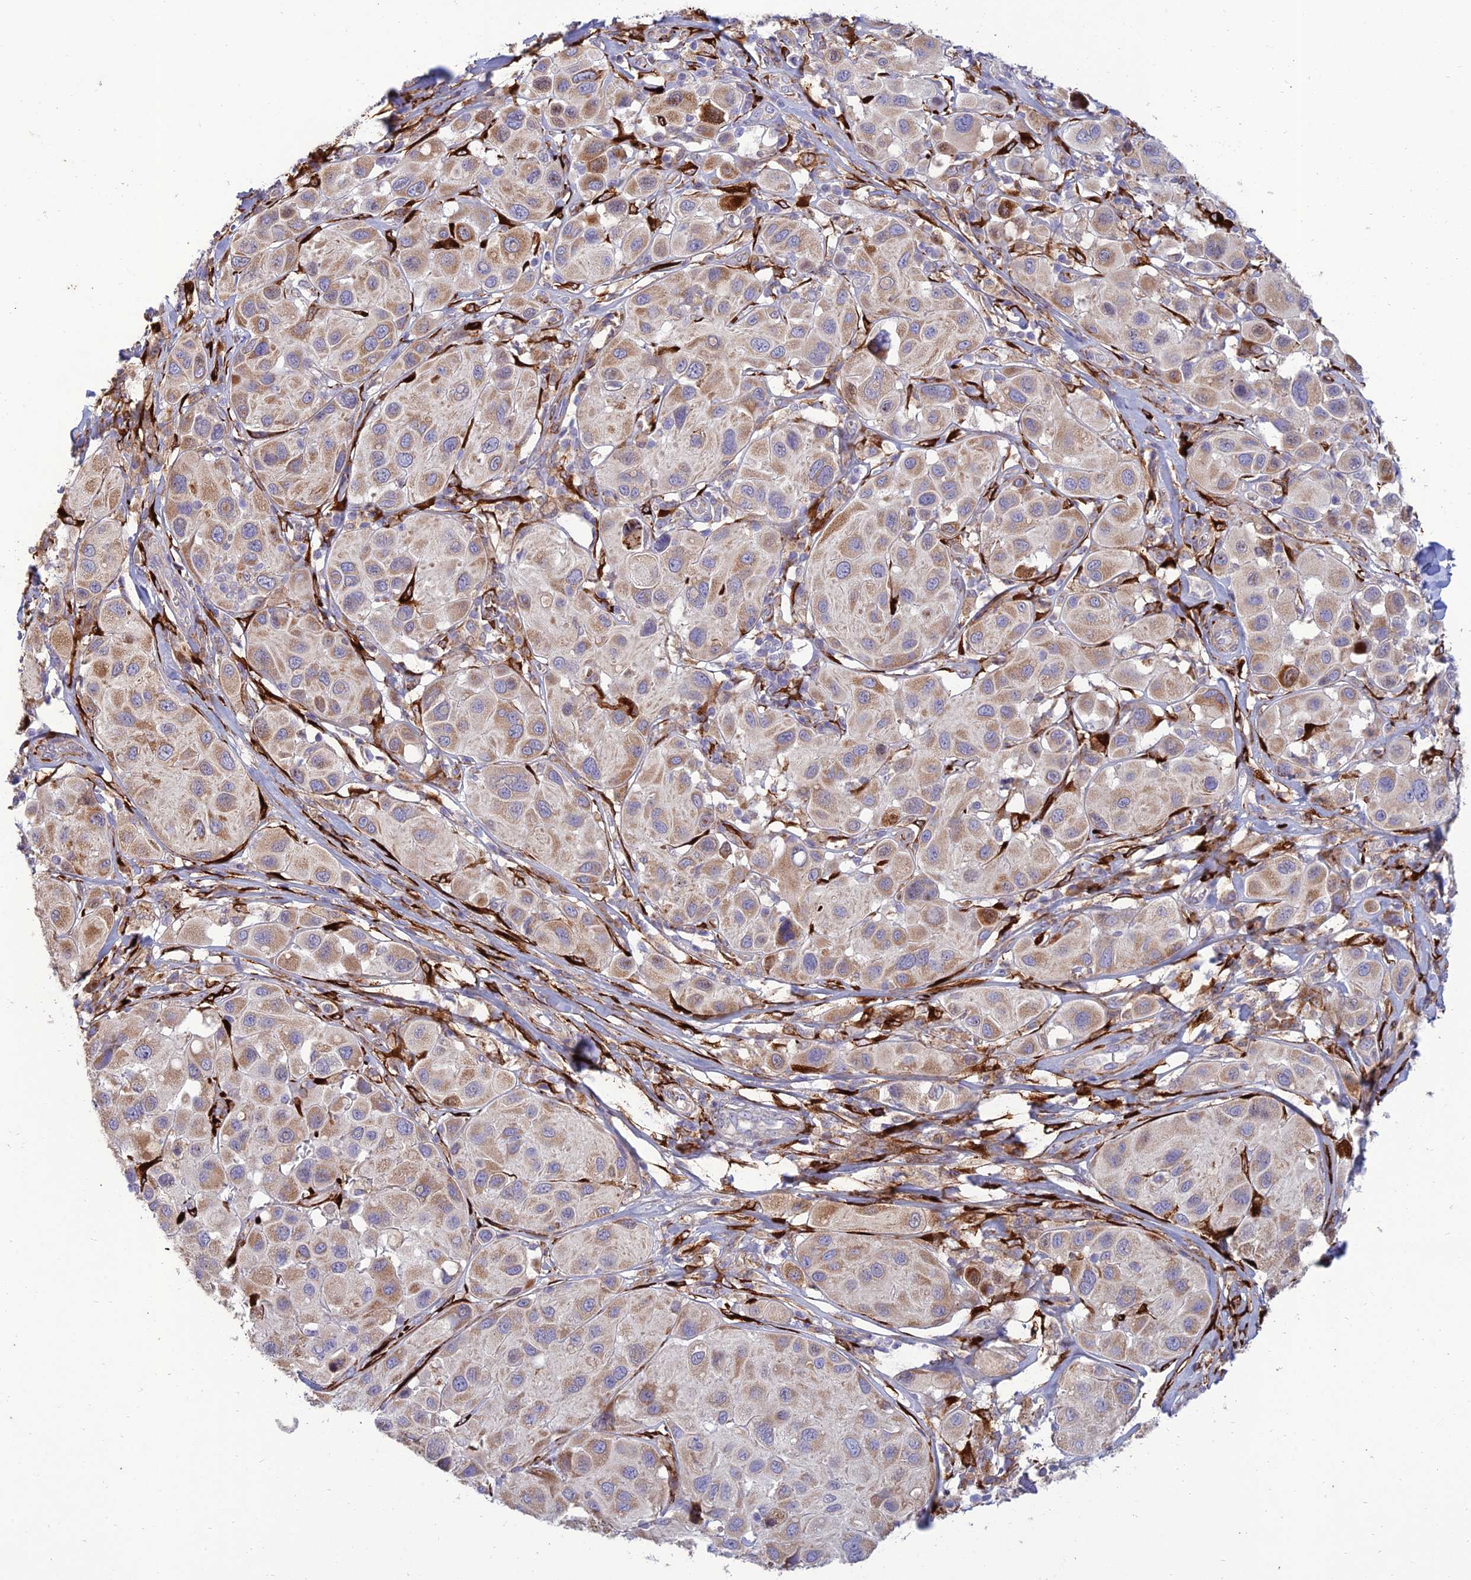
{"staining": {"intensity": "moderate", "quantity": "25%-75%", "location": "cytoplasmic/membranous"}, "tissue": "melanoma", "cell_type": "Tumor cells", "image_type": "cancer", "snomed": [{"axis": "morphology", "description": "Malignant melanoma, Metastatic site"}, {"axis": "topography", "description": "Skin"}], "caption": "Human malignant melanoma (metastatic site) stained with a protein marker reveals moderate staining in tumor cells.", "gene": "RCN3", "patient": {"sex": "male", "age": 41}}